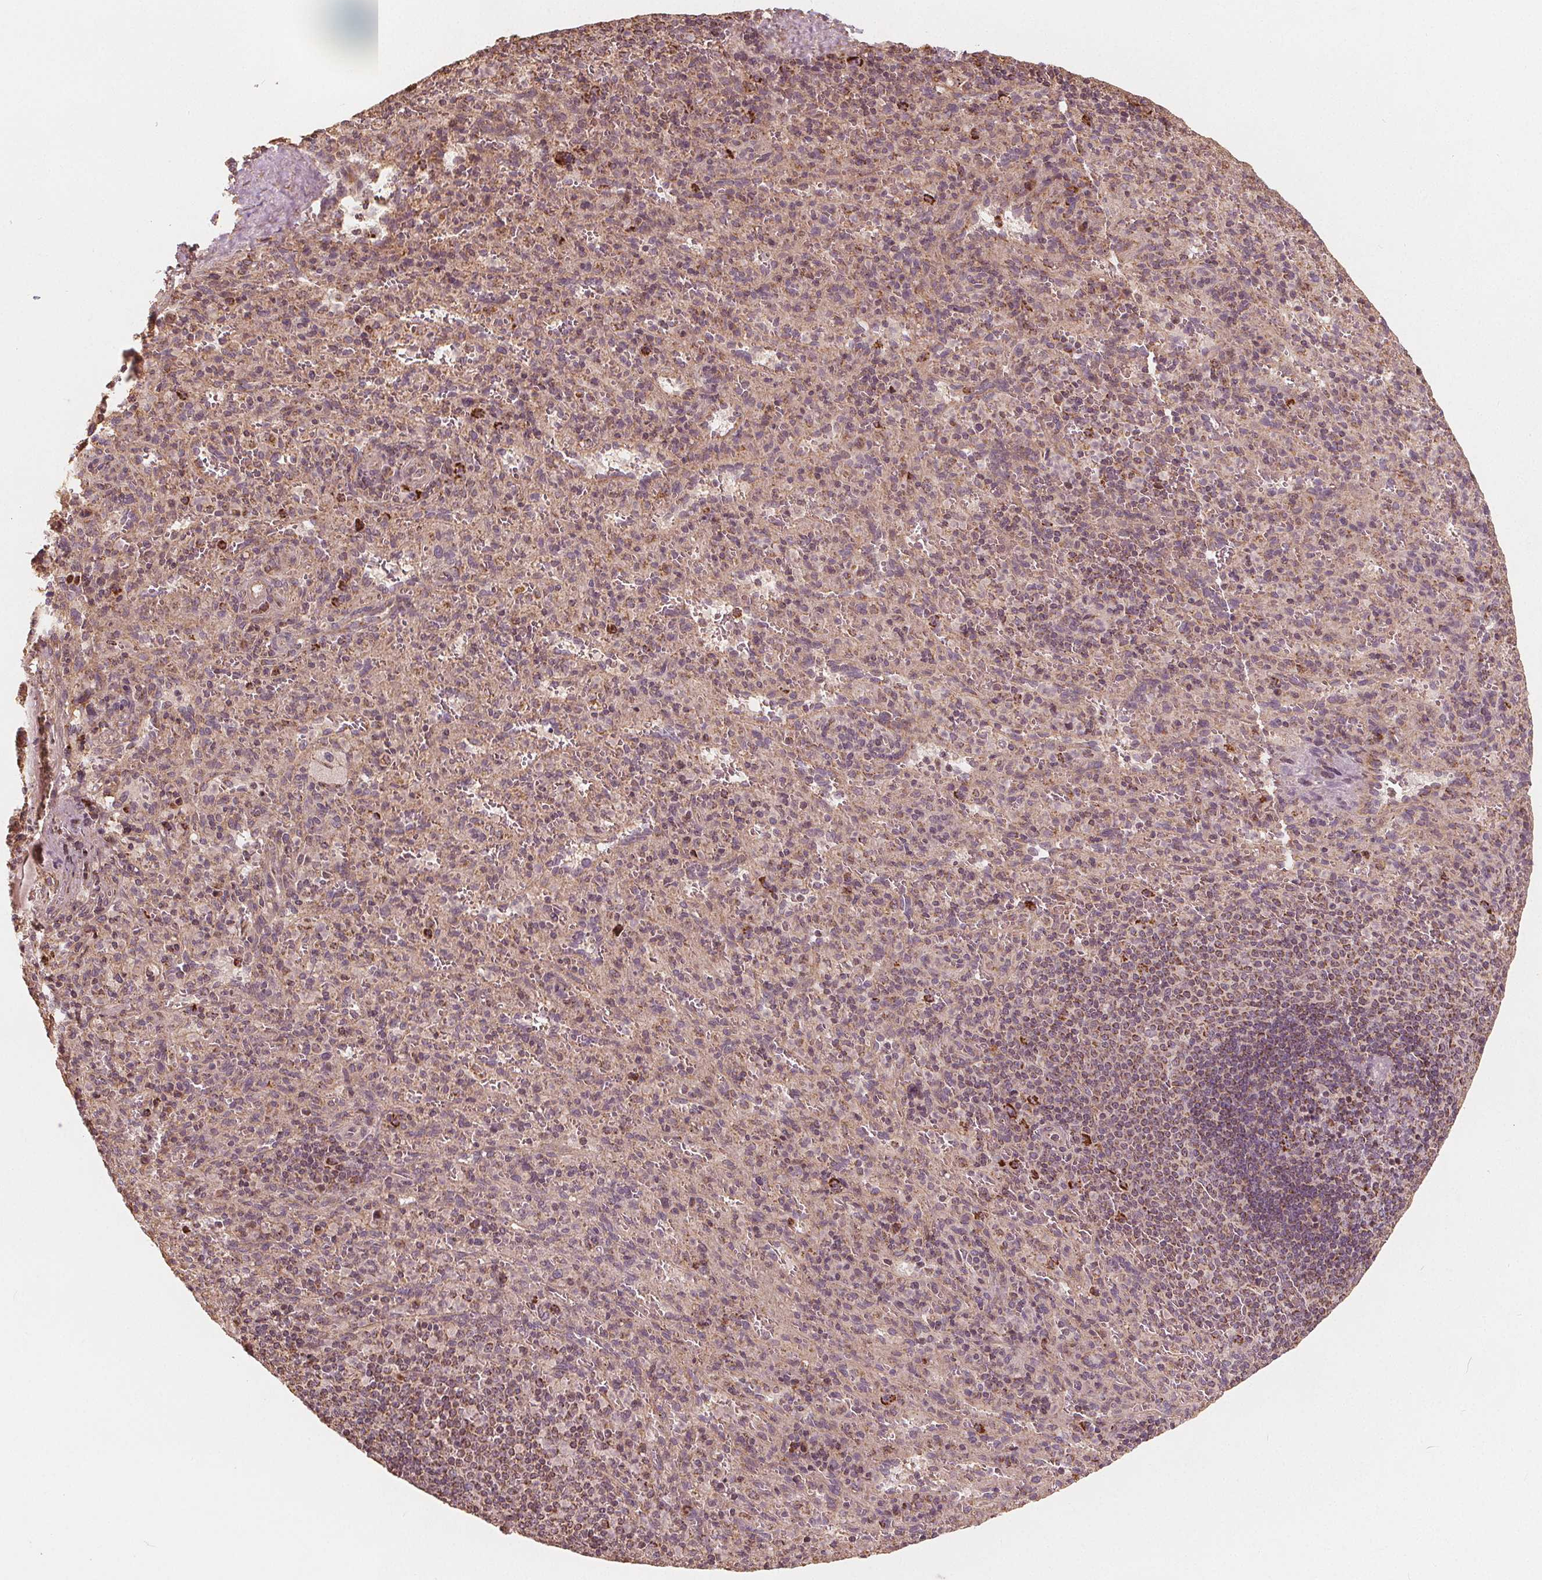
{"staining": {"intensity": "weak", "quantity": "25%-75%", "location": "cytoplasmic/membranous"}, "tissue": "spleen", "cell_type": "Cells in red pulp", "image_type": "normal", "snomed": [{"axis": "morphology", "description": "Normal tissue, NOS"}, {"axis": "topography", "description": "Spleen"}], "caption": "Human spleen stained for a protein (brown) displays weak cytoplasmic/membranous positive staining in approximately 25%-75% of cells in red pulp.", "gene": "PEX26", "patient": {"sex": "male", "age": 57}}